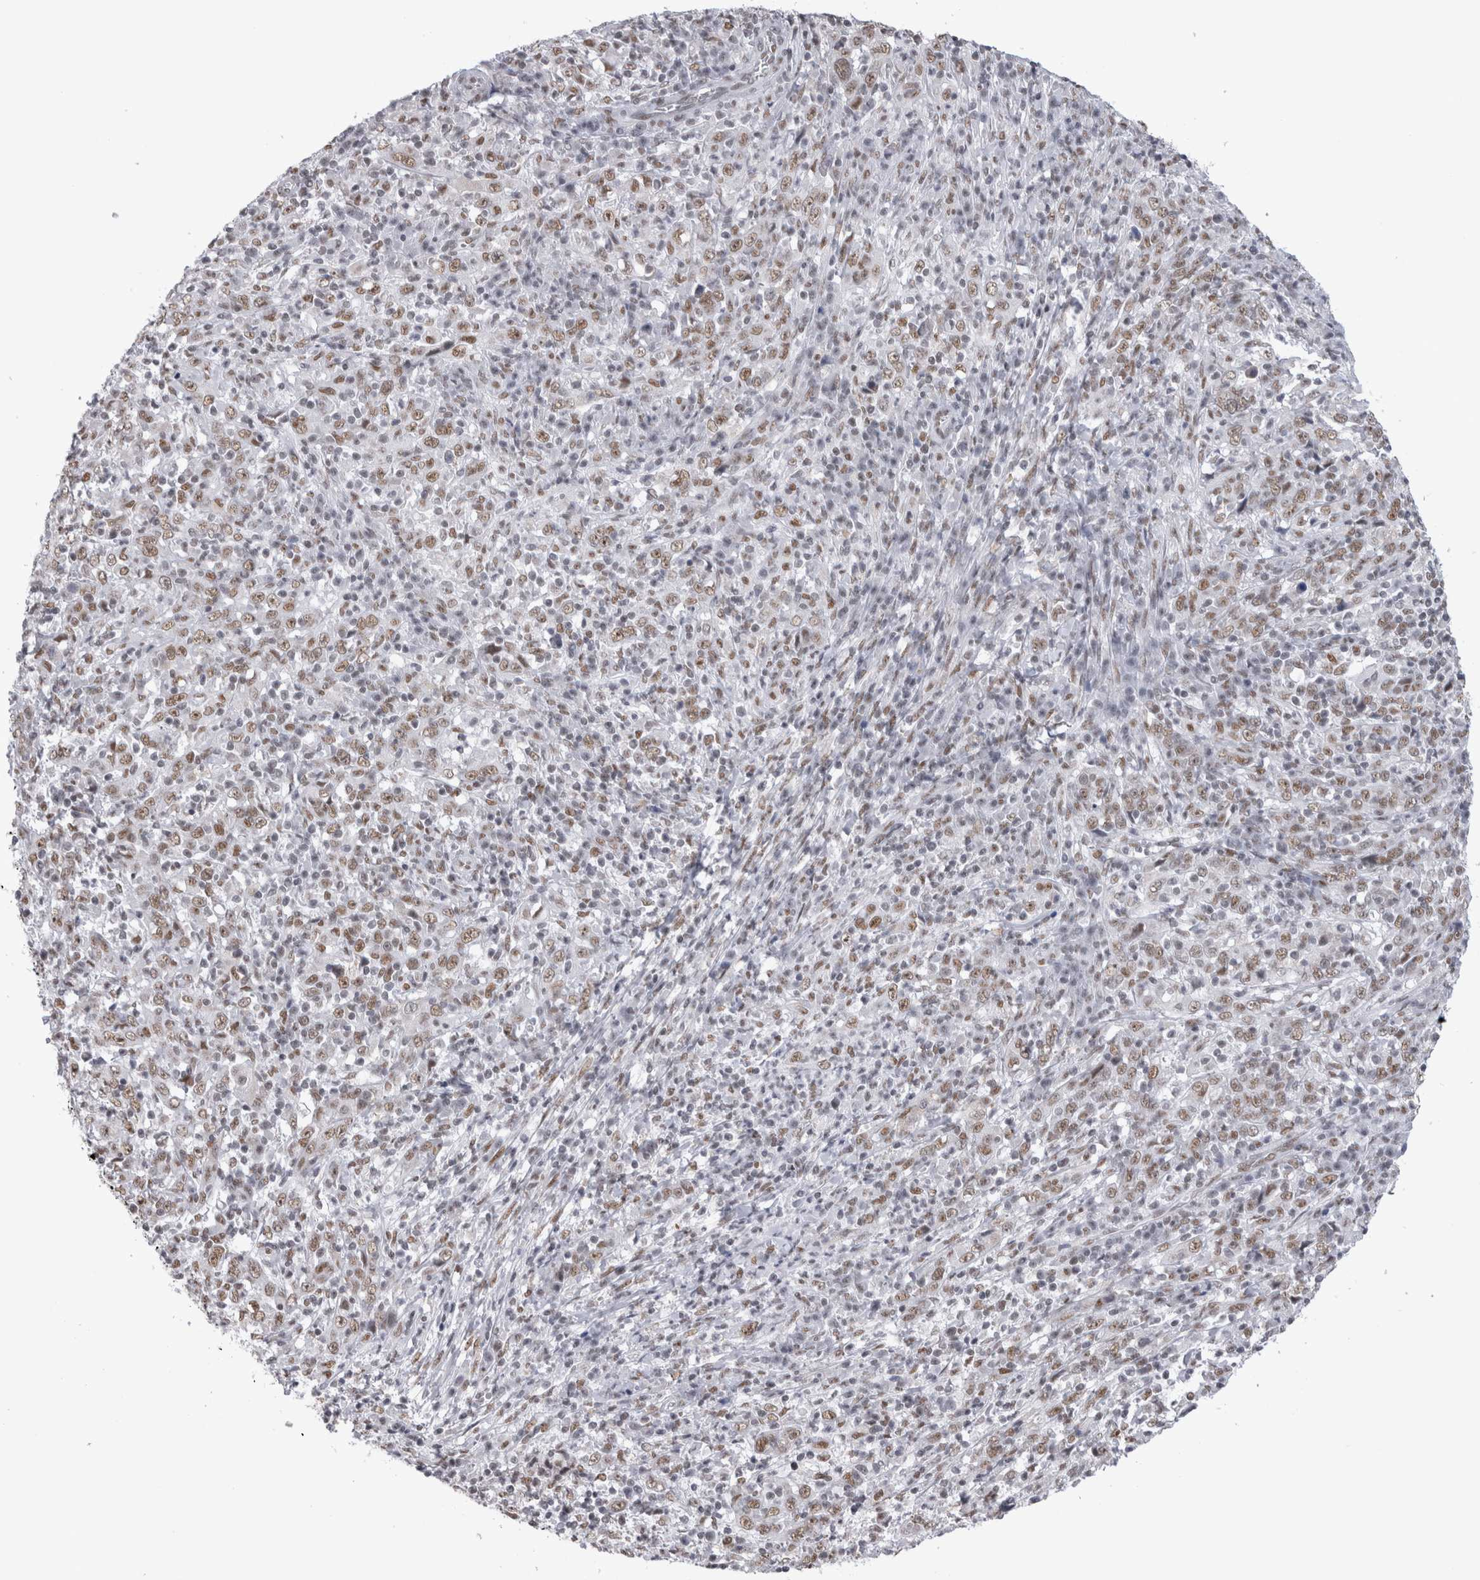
{"staining": {"intensity": "moderate", "quantity": ">75%", "location": "nuclear"}, "tissue": "cervical cancer", "cell_type": "Tumor cells", "image_type": "cancer", "snomed": [{"axis": "morphology", "description": "Squamous cell carcinoma, NOS"}, {"axis": "topography", "description": "Cervix"}], "caption": "Cervical cancer was stained to show a protein in brown. There is medium levels of moderate nuclear staining in about >75% of tumor cells.", "gene": "API5", "patient": {"sex": "female", "age": 46}}